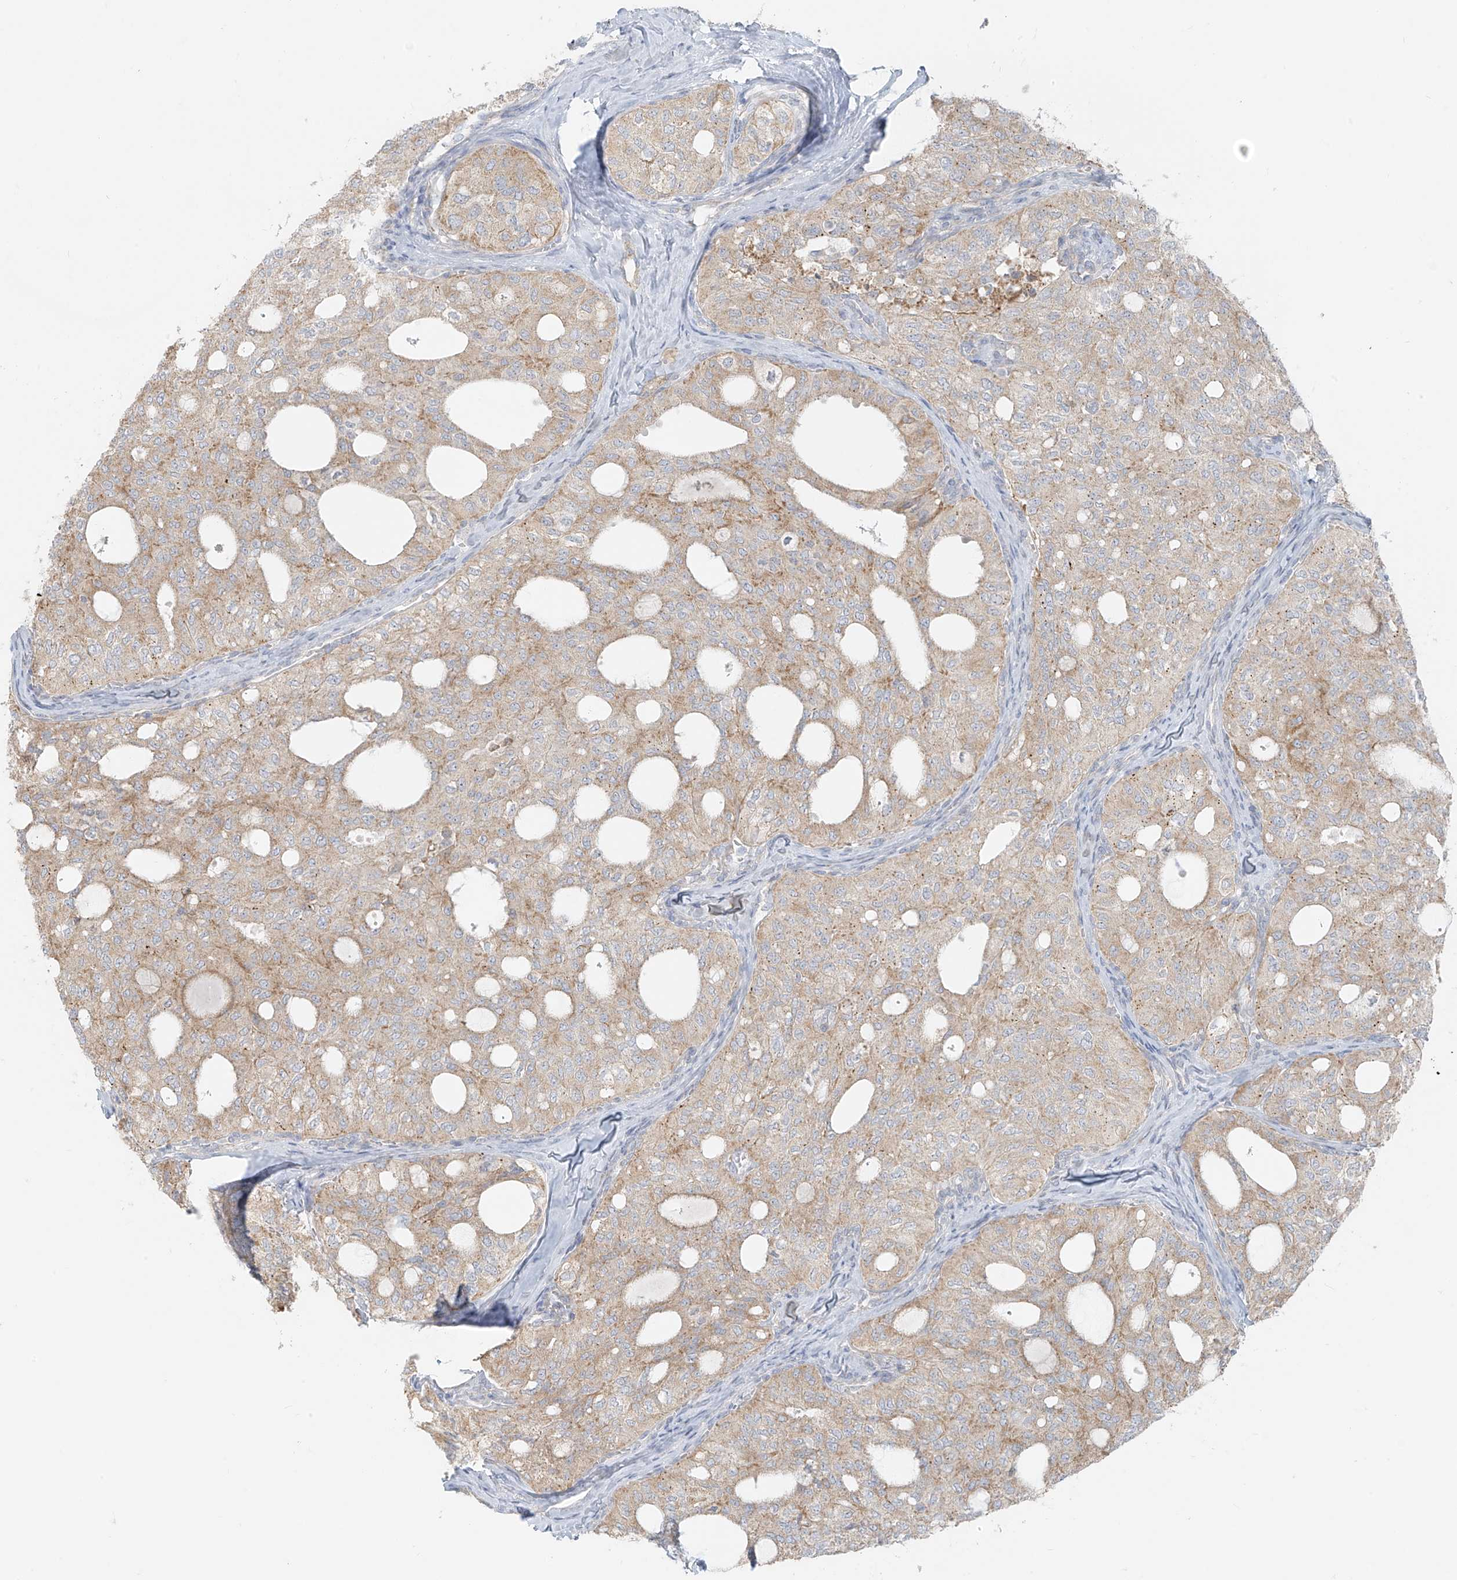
{"staining": {"intensity": "weak", "quantity": ">75%", "location": "cytoplasmic/membranous"}, "tissue": "thyroid cancer", "cell_type": "Tumor cells", "image_type": "cancer", "snomed": [{"axis": "morphology", "description": "Follicular adenoma carcinoma, NOS"}, {"axis": "topography", "description": "Thyroid gland"}], "caption": "There is low levels of weak cytoplasmic/membranous positivity in tumor cells of thyroid cancer, as demonstrated by immunohistochemical staining (brown color).", "gene": "UST", "patient": {"sex": "male", "age": 75}}